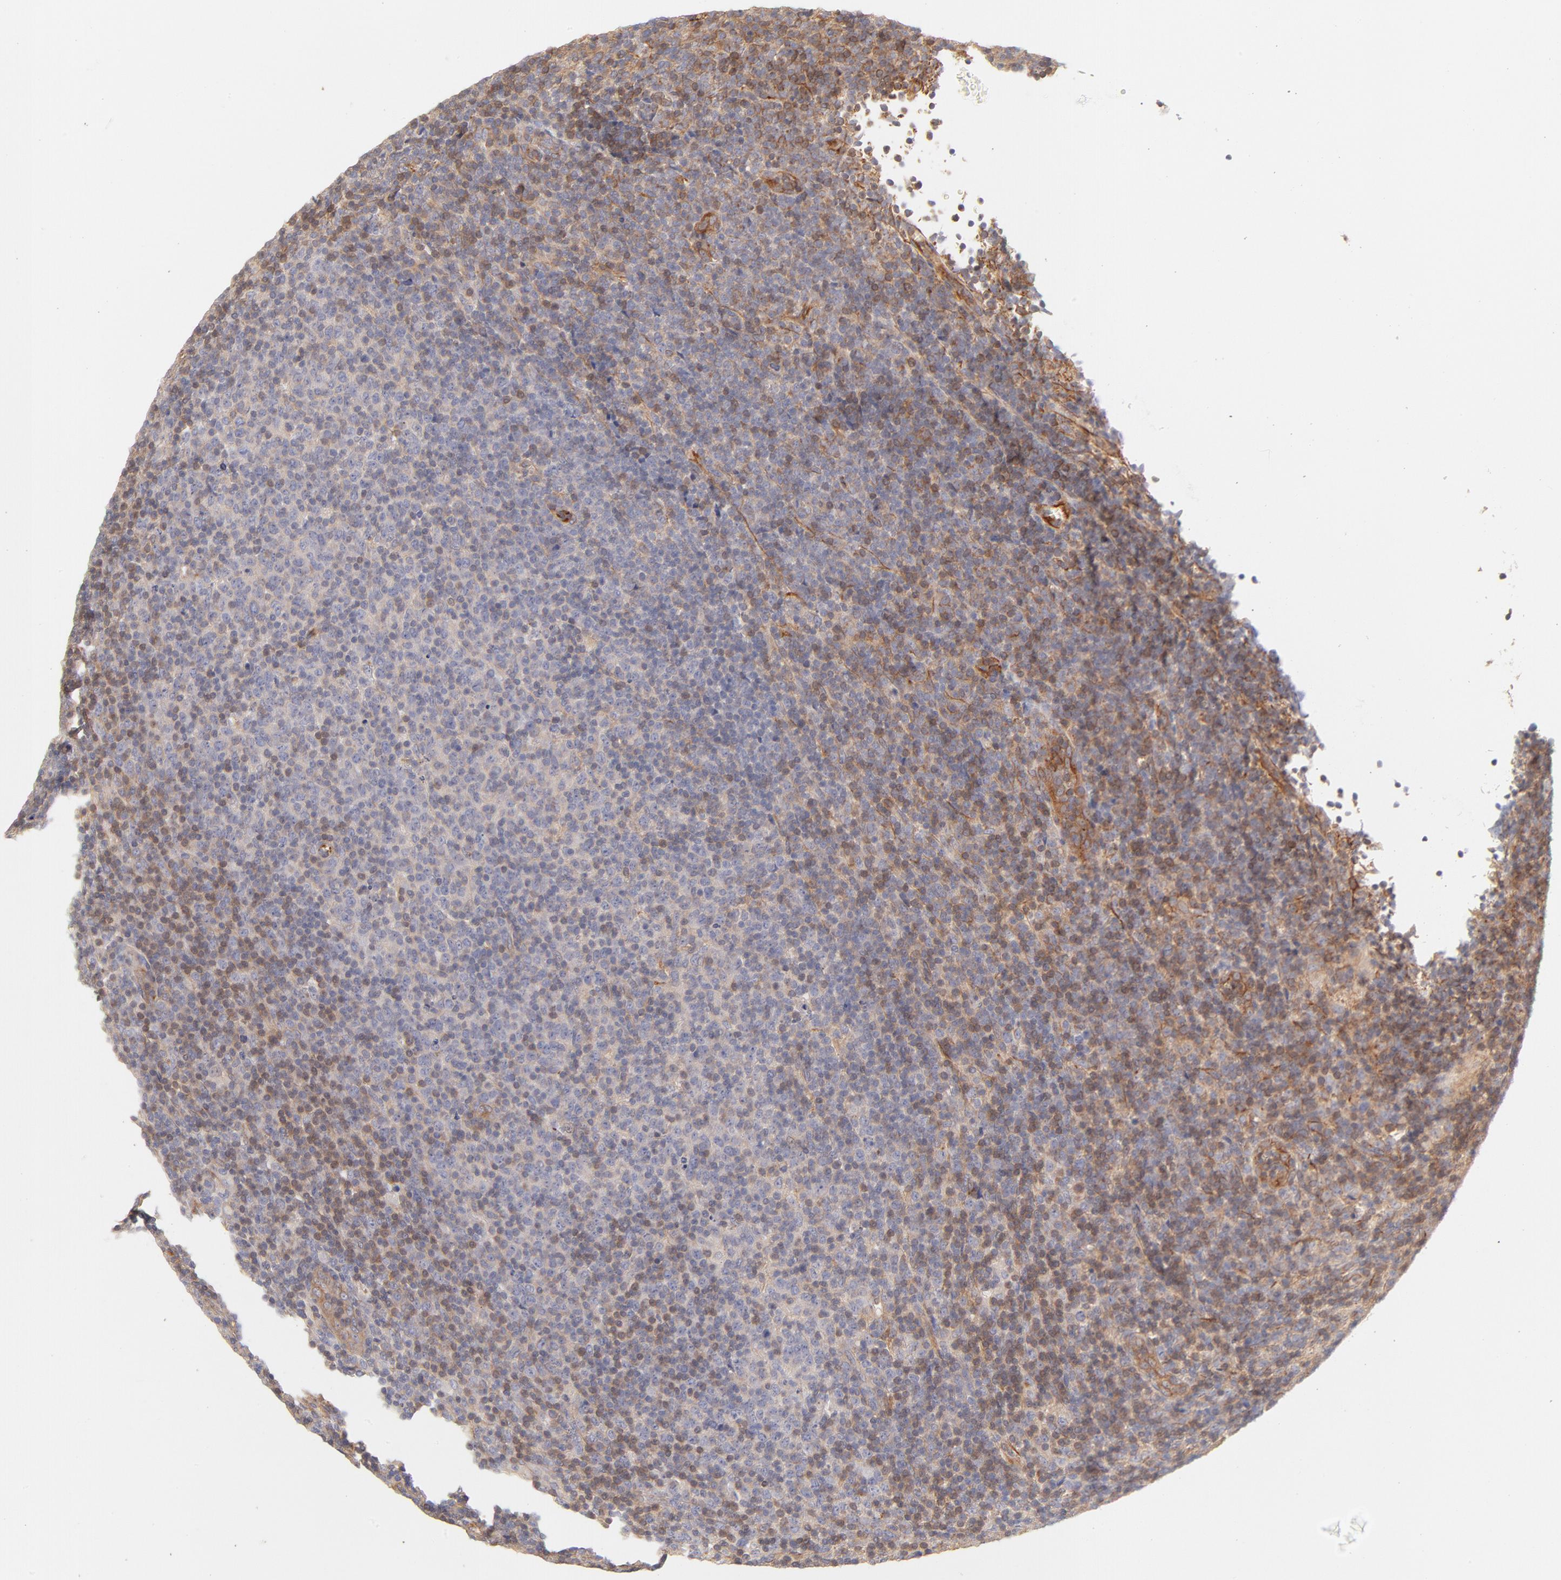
{"staining": {"intensity": "moderate", "quantity": "25%-75%", "location": "cytoplasmic/membranous"}, "tissue": "lymphoma", "cell_type": "Tumor cells", "image_type": "cancer", "snomed": [{"axis": "morphology", "description": "Malignant lymphoma, non-Hodgkin's type, Low grade"}, {"axis": "topography", "description": "Lymph node"}], "caption": "Human lymphoma stained for a protein (brown) exhibits moderate cytoplasmic/membranous positive staining in about 25%-75% of tumor cells.", "gene": "LDLRAP1", "patient": {"sex": "male", "age": 70}}